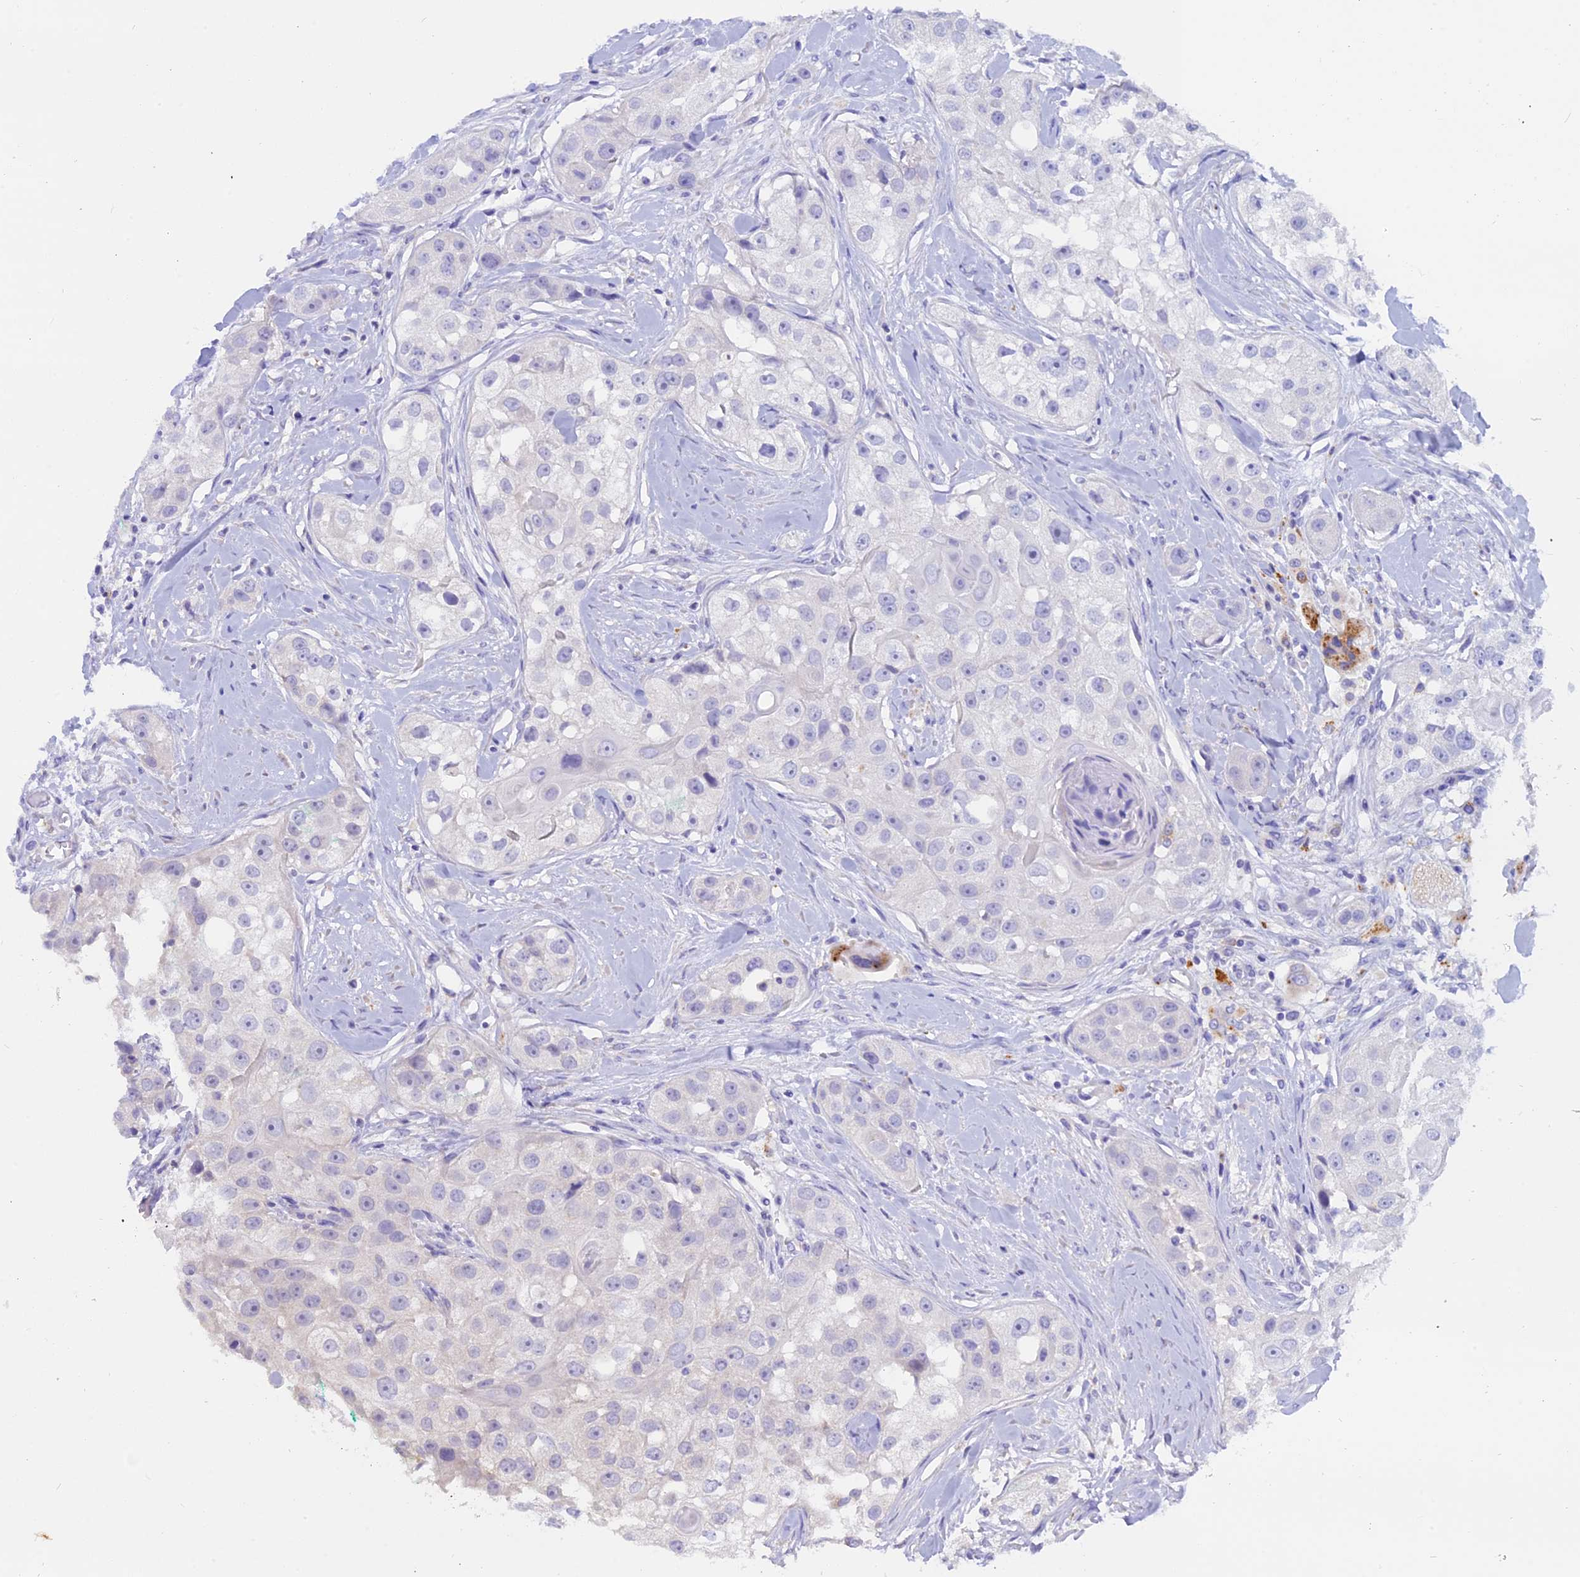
{"staining": {"intensity": "negative", "quantity": "none", "location": "none"}, "tissue": "head and neck cancer", "cell_type": "Tumor cells", "image_type": "cancer", "snomed": [{"axis": "morphology", "description": "Normal tissue, NOS"}, {"axis": "morphology", "description": "Squamous cell carcinoma, NOS"}, {"axis": "topography", "description": "Skeletal muscle"}, {"axis": "topography", "description": "Head-Neck"}], "caption": "The immunohistochemistry photomicrograph has no significant expression in tumor cells of squamous cell carcinoma (head and neck) tissue.", "gene": "LYPD6", "patient": {"sex": "male", "age": 51}}